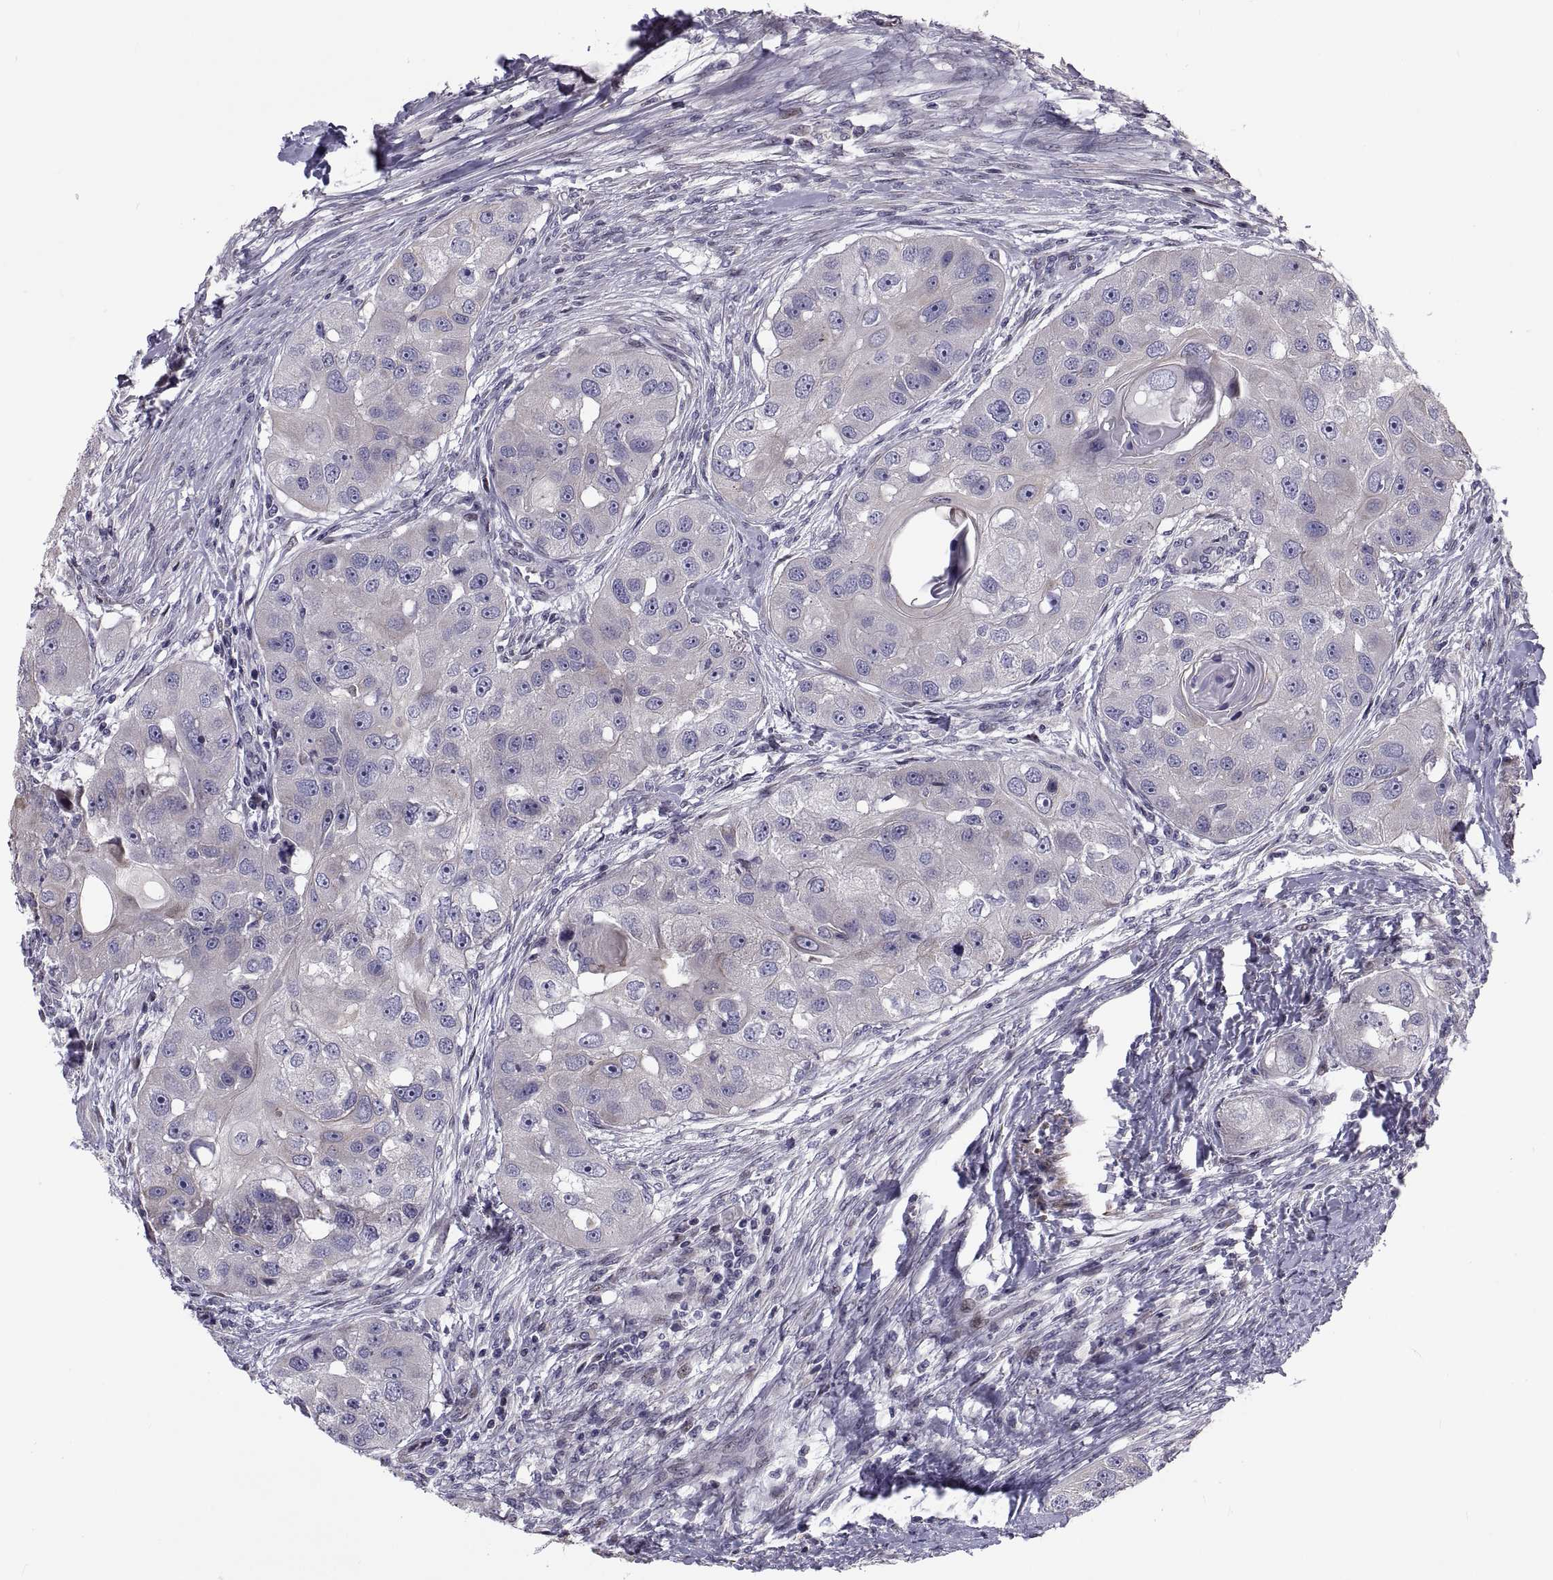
{"staining": {"intensity": "weak", "quantity": "<25%", "location": "cytoplasmic/membranous"}, "tissue": "head and neck cancer", "cell_type": "Tumor cells", "image_type": "cancer", "snomed": [{"axis": "morphology", "description": "Squamous cell carcinoma, NOS"}, {"axis": "topography", "description": "Head-Neck"}], "caption": "A high-resolution photomicrograph shows immunohistochemistry staining of head and neck cancer, which displays no significant staining in tumor cells.", "gene": "ANO1", "patient": {"sex": "male", "age": 51}}